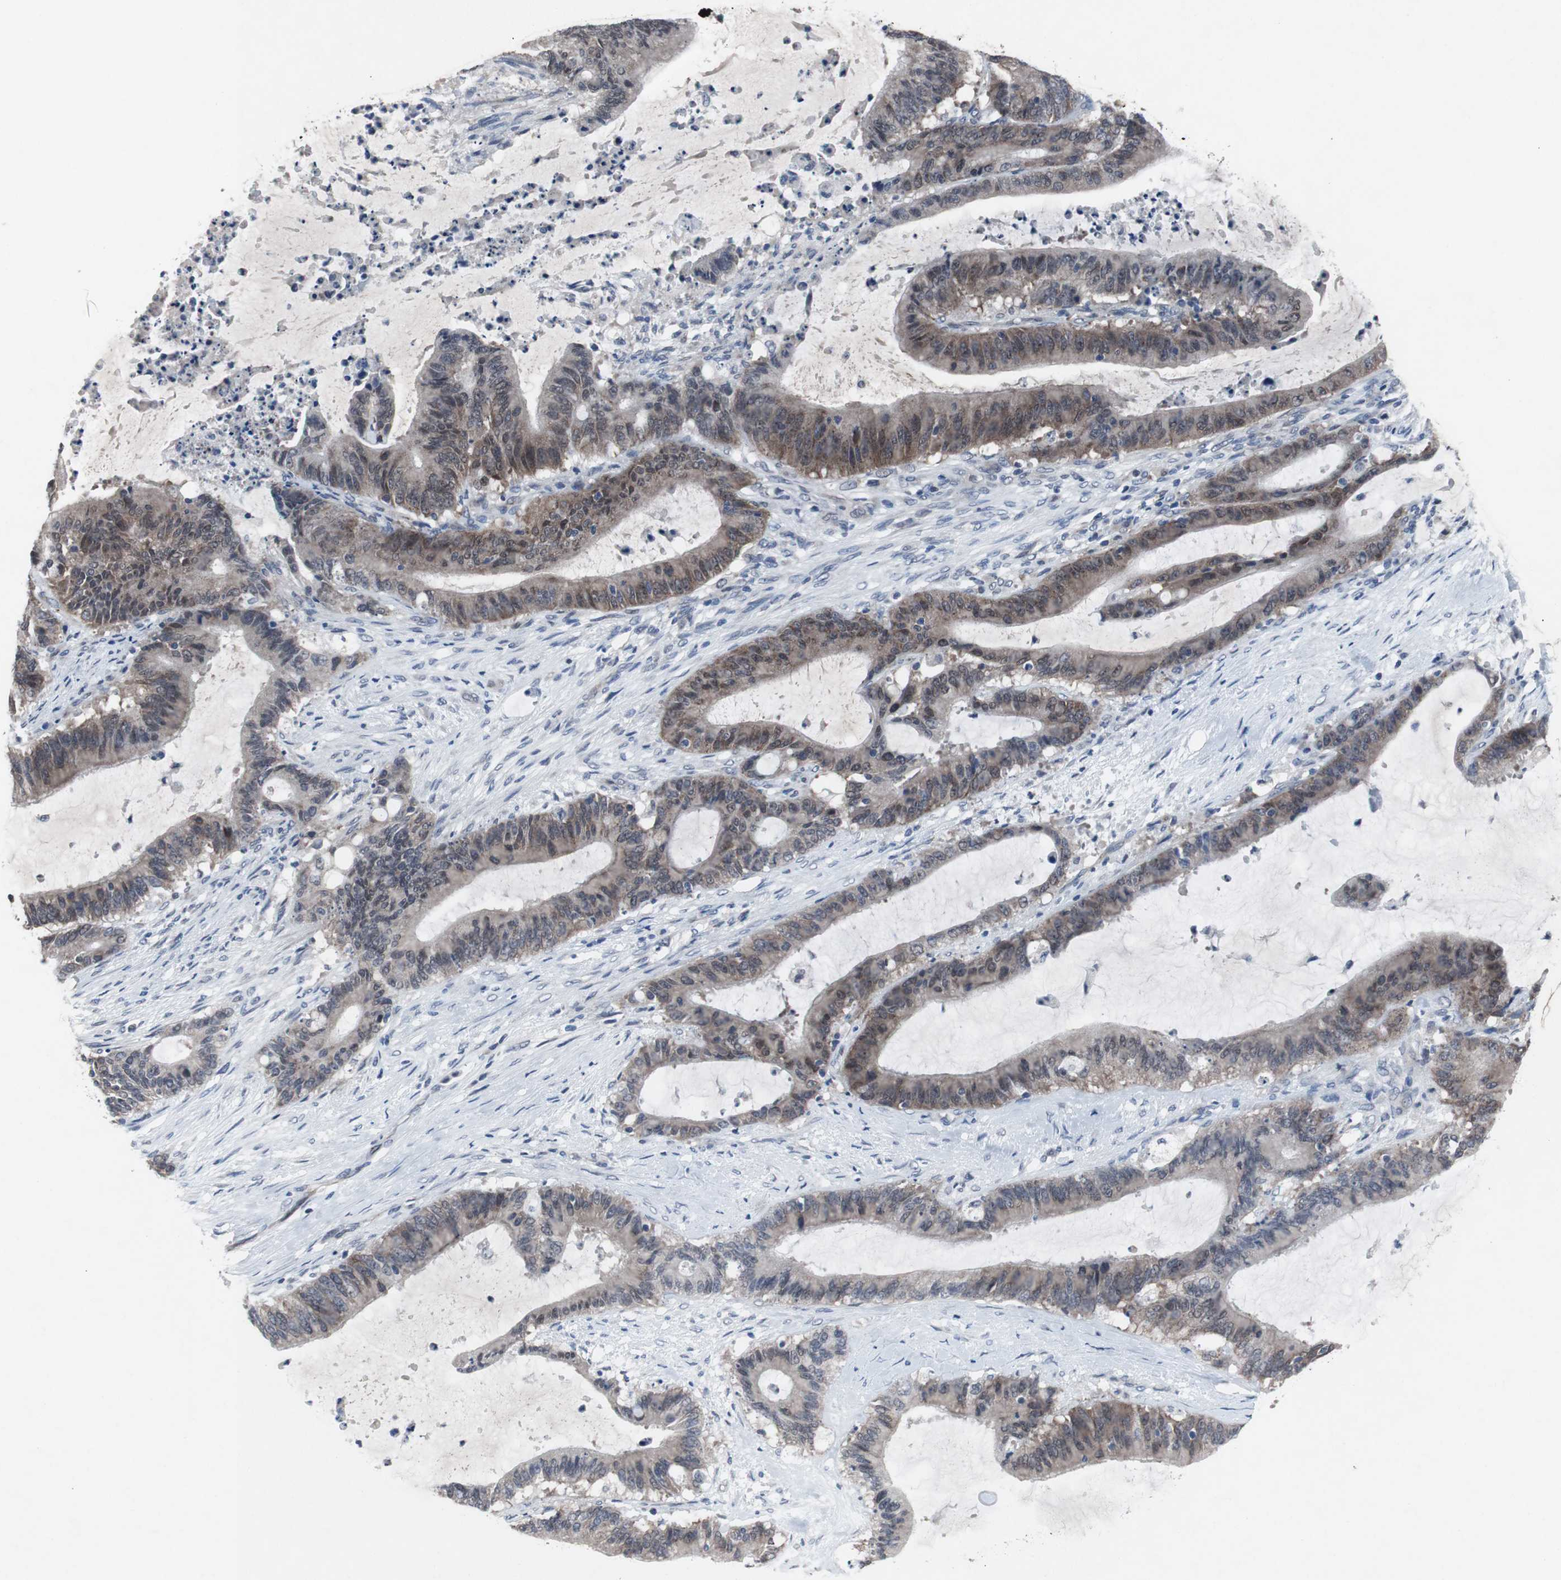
{"staining": {"intensity": "weak", "quantity": ">75%", "location": "cytoplasmic/membranous"}, "tissue": "liver cancer", "cell_type": "Tumor cells", "image_type": "cancer", "snomed": [{"axis": "morphology", "description": "Cholangiocarcinoma"}, {"axis": "topography", "description": "Liver"}], "caption": "The histopathology image reveals a brown stain indicating the presence of a protein in the cytoplasmic/membranous of tumor cells in cholangiocarcinoma (liver). The staining was performed using DAB, with brown indicating positive protein expression. Nuclei are stained blue with hematoxylin.", "gene": "RBM47", "patient": {"sex": "female", "age": 73}}